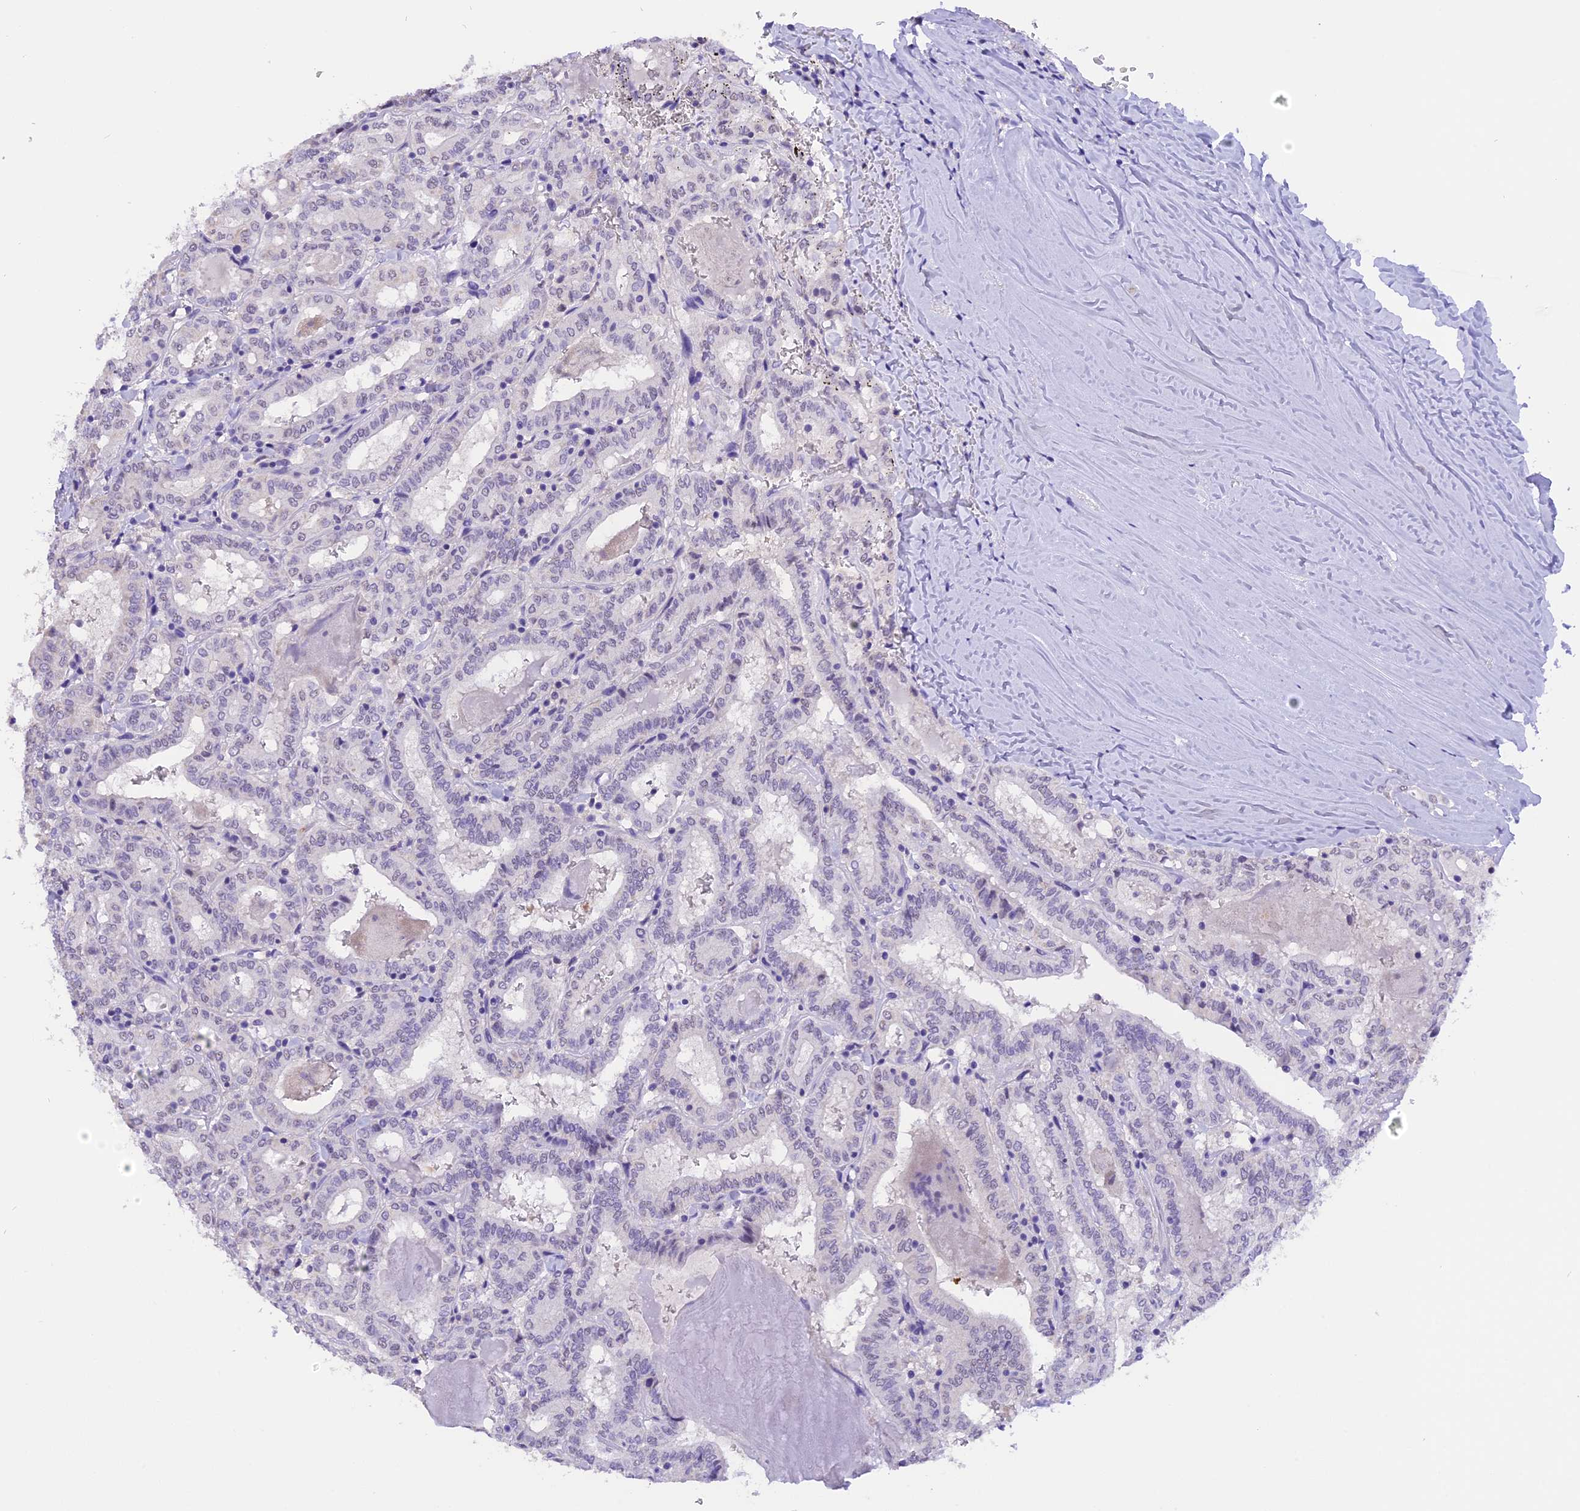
{"staining": {"intensity": "negative", "quantity": "none", "location": "none"}, "tissue": "thyroid cancer", "cell_type": "Tumor cells", "image_type": "cancer", "snomed": [{"axis": "morphology", "description": "Papillary adenocarcinoma, NOS"}, {"axis": "topography", "description": "Thyroid gland"}], "caption": "IHC histopathology image of neoplastic tissue: human papillary adenocarcinoma (thyroid) stained with DAB (3,3'-diaminobenzidine) shows no significant protein positivity in tumor cells. The staining is performed using DAB brown chromogen with nuclei counter-stained in using hematoxylin.", "gene": "AHSP", "patient": {"sex": "female", "age": 72}}